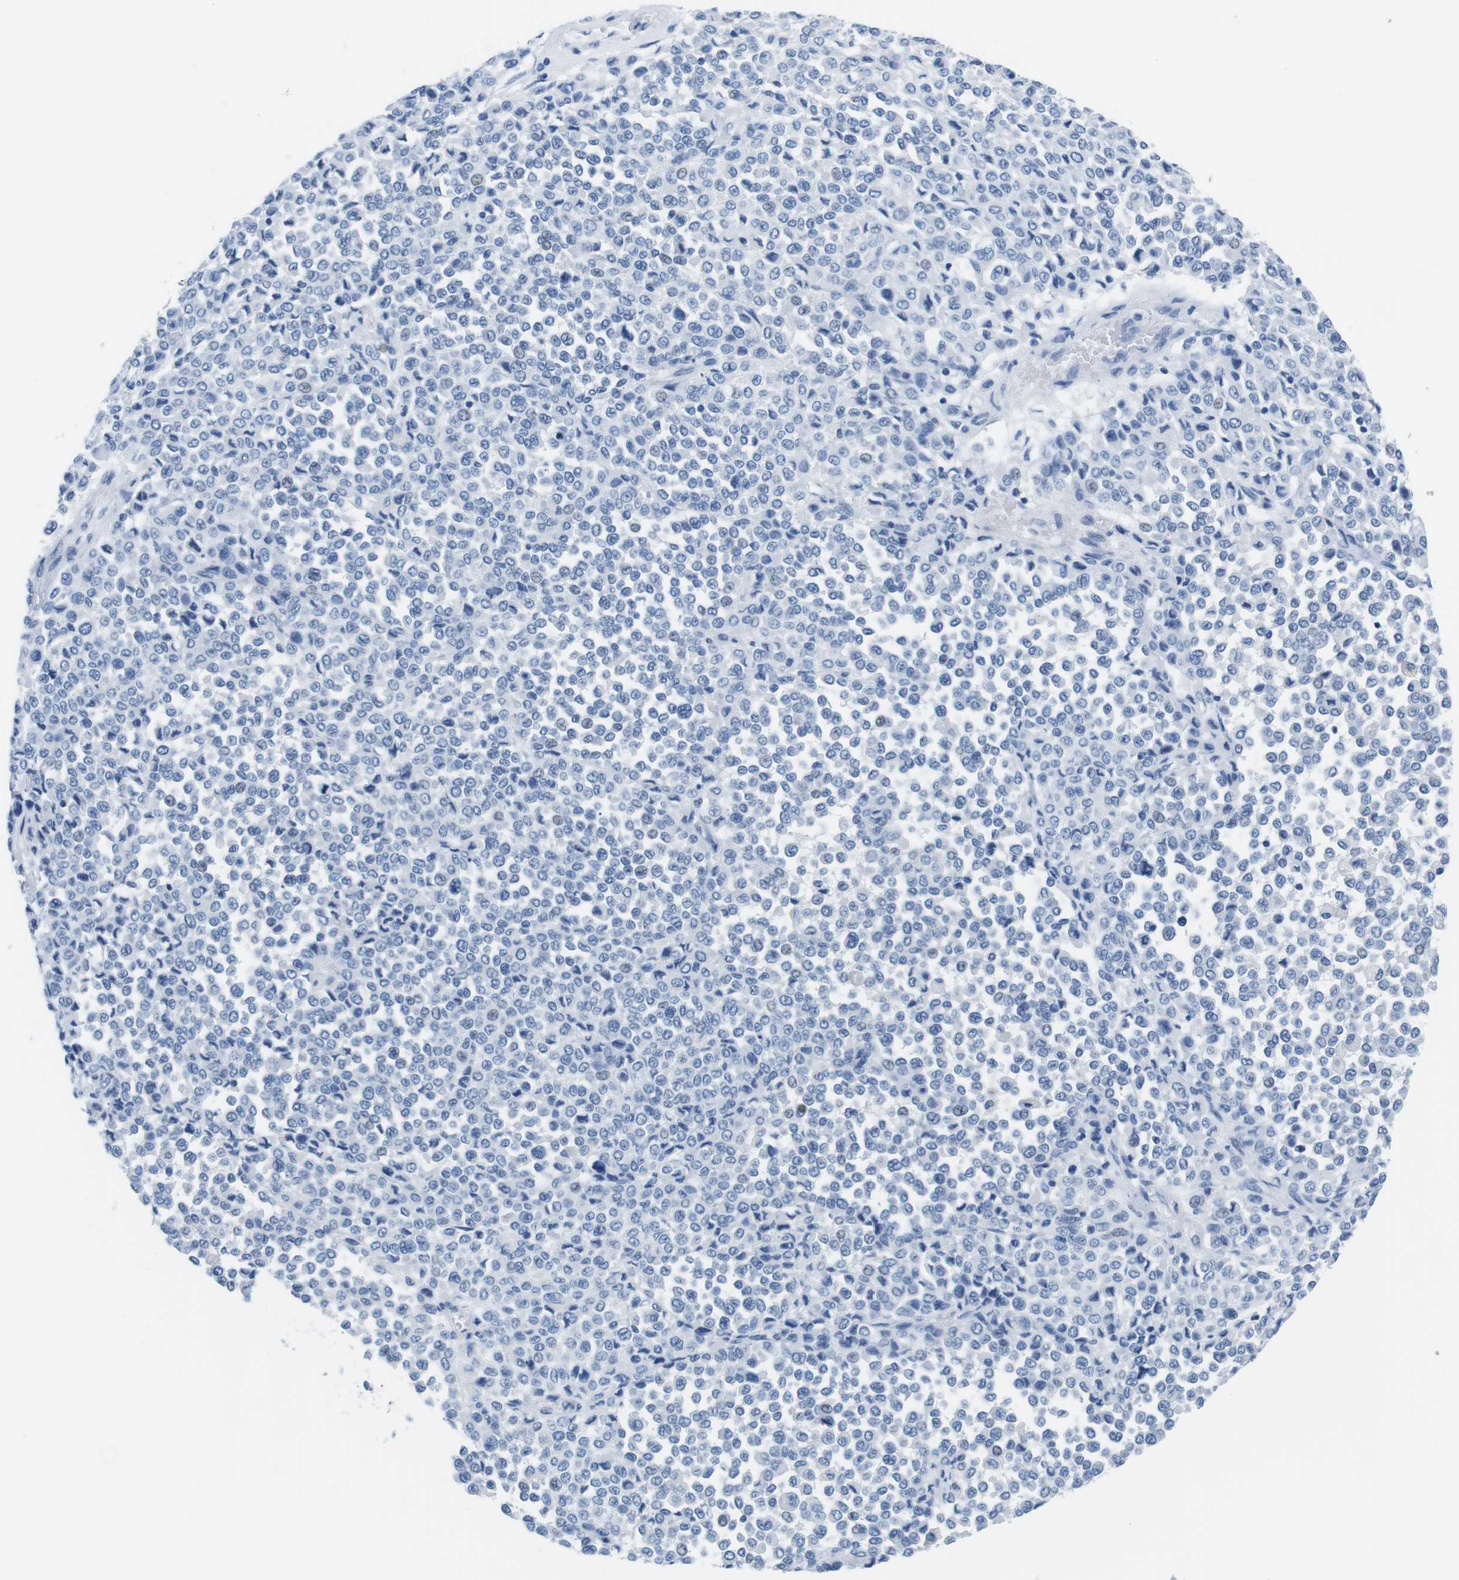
{"staining": {"intensity": "negative", "quantity": "none", "location": "none"}, "tissue": "melanoma", "cell_type": "Tumor cells", "image_type": "cancer", "snomed": [{"axis": "morphology", "description": "Malignant melanoma, Metastatic site"}, {"axis": "topography", "description": "Pancreas"}], "caption": "Immunohistochemistry histopathology image of melanoma stained for a protein (brown), which exhibits no staining in tumor cells.", "gene": "MUC2", "patient": {"sex": "female", "age": 30}}